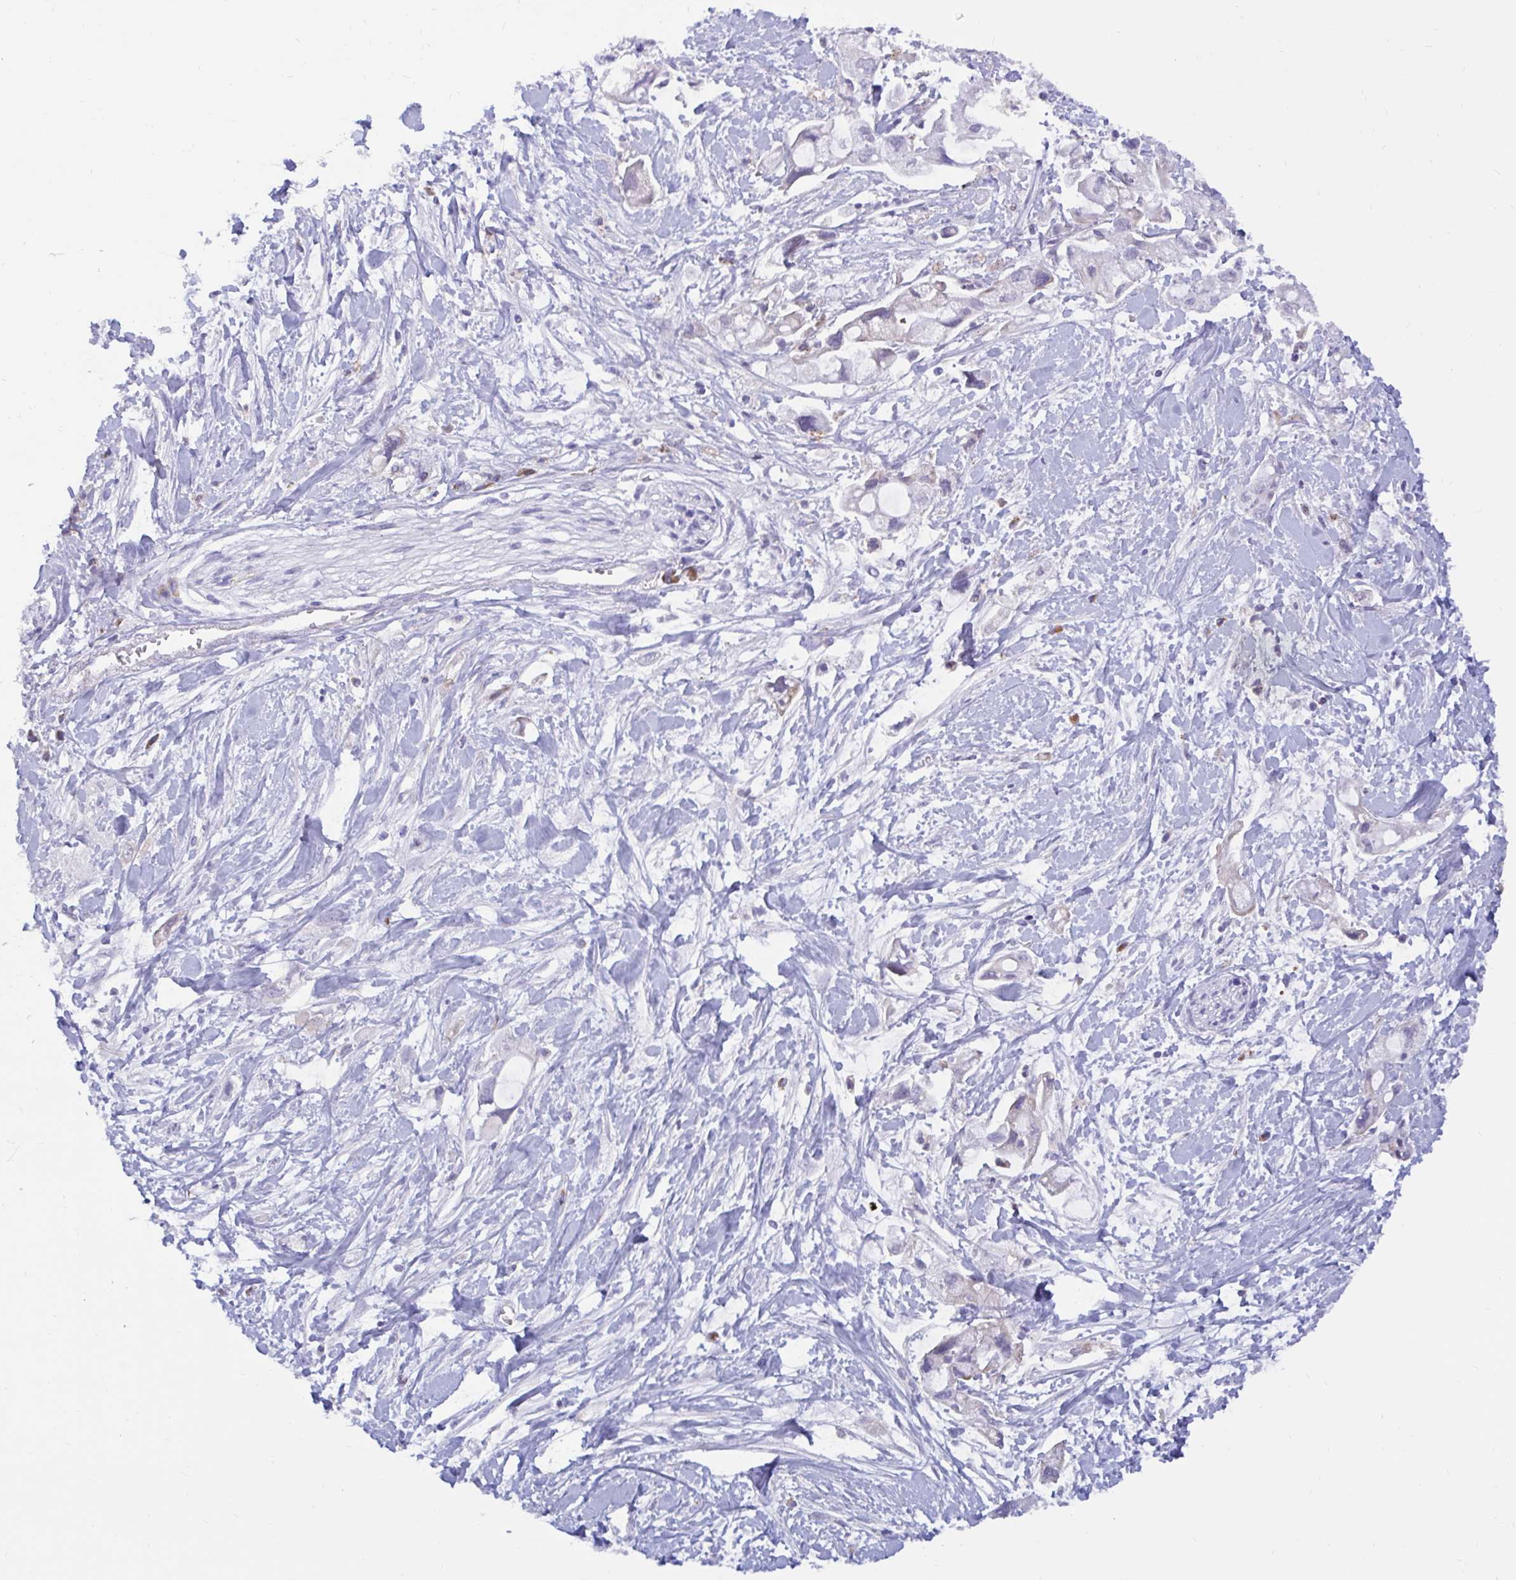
{"staining": {"intensity": "negative", "quantity": "none", "location": "none"}, "tissue": "pancreatic cancer", "cell_type": "Tumor cells", "image_type": "cancer", "snomed": [{"axis": "morphology", "description": "Adenocarcinoma, NOS"}, {"axis": "topography", "description": "Pancreas"}], "caption": "This is a photomicrograph of IHC staining of pancreatic cancer, which shows no positivity in tumor cells.", "gene": "FAM219B", "patient": {"sex": "female", "age": 56}}